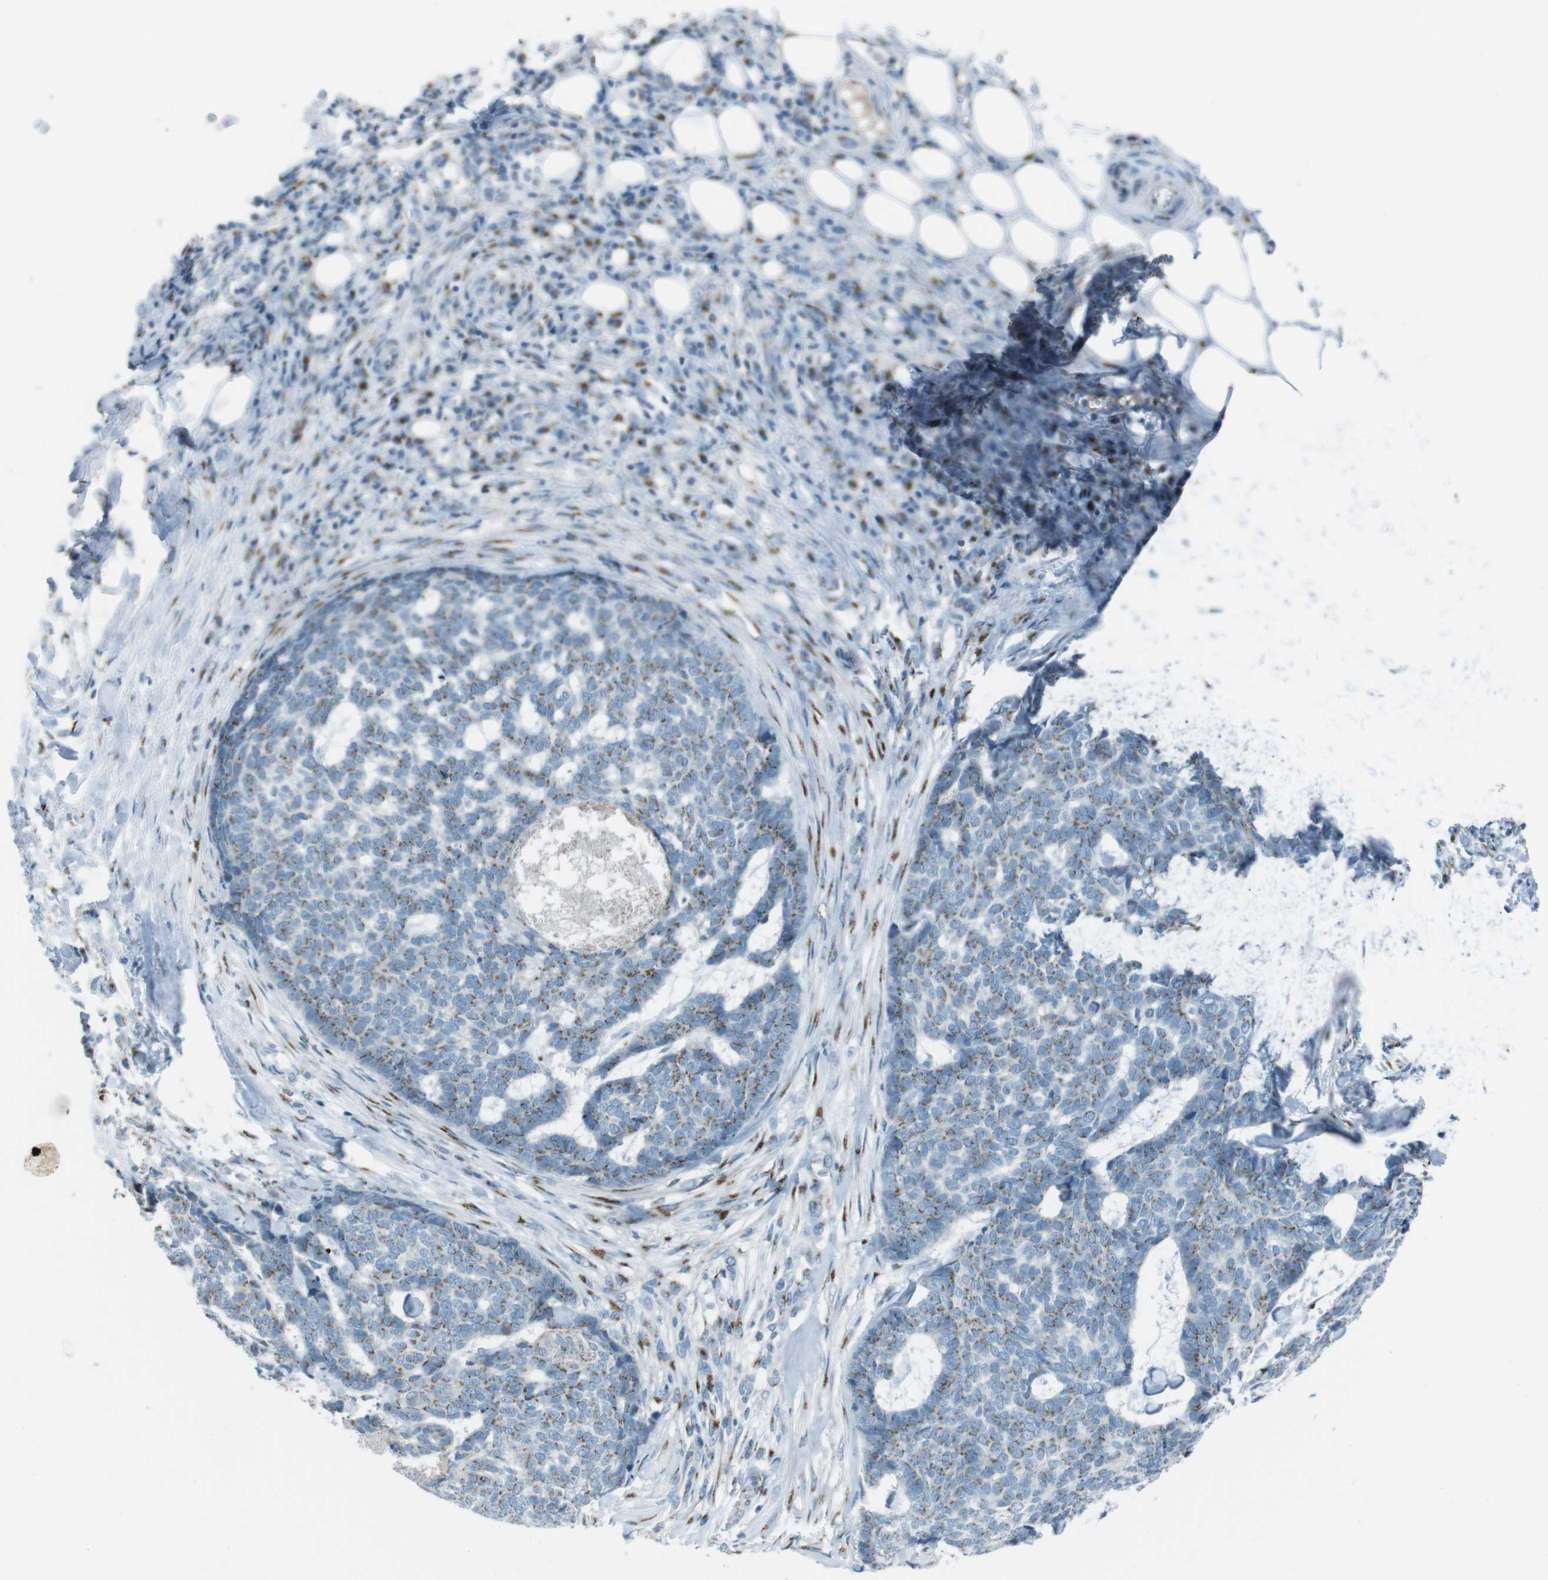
{"staining": {"intensity": "moderate", "quantity": "25%-75%", "location": "cytoplasmic/membranous"}, "tissue": "skin cancer", "cell_type": "Tumor cells", "image_type": "cancer", "snomed": [{"axis": "morphology", "description": "Basal cell carcinoma"}, {"axis": "topography", "description": "Skin"}], "caption": "A high-resolution micrograph shows immunohistochemistry staining of skin cancer (basal cell carcinoma), which reveals moderate cytoplasmic/membranous staining in about 25%-75% of tumor cells.", "gene": "TXNDC15", "patient": {"sex": "male", "age": 84}}